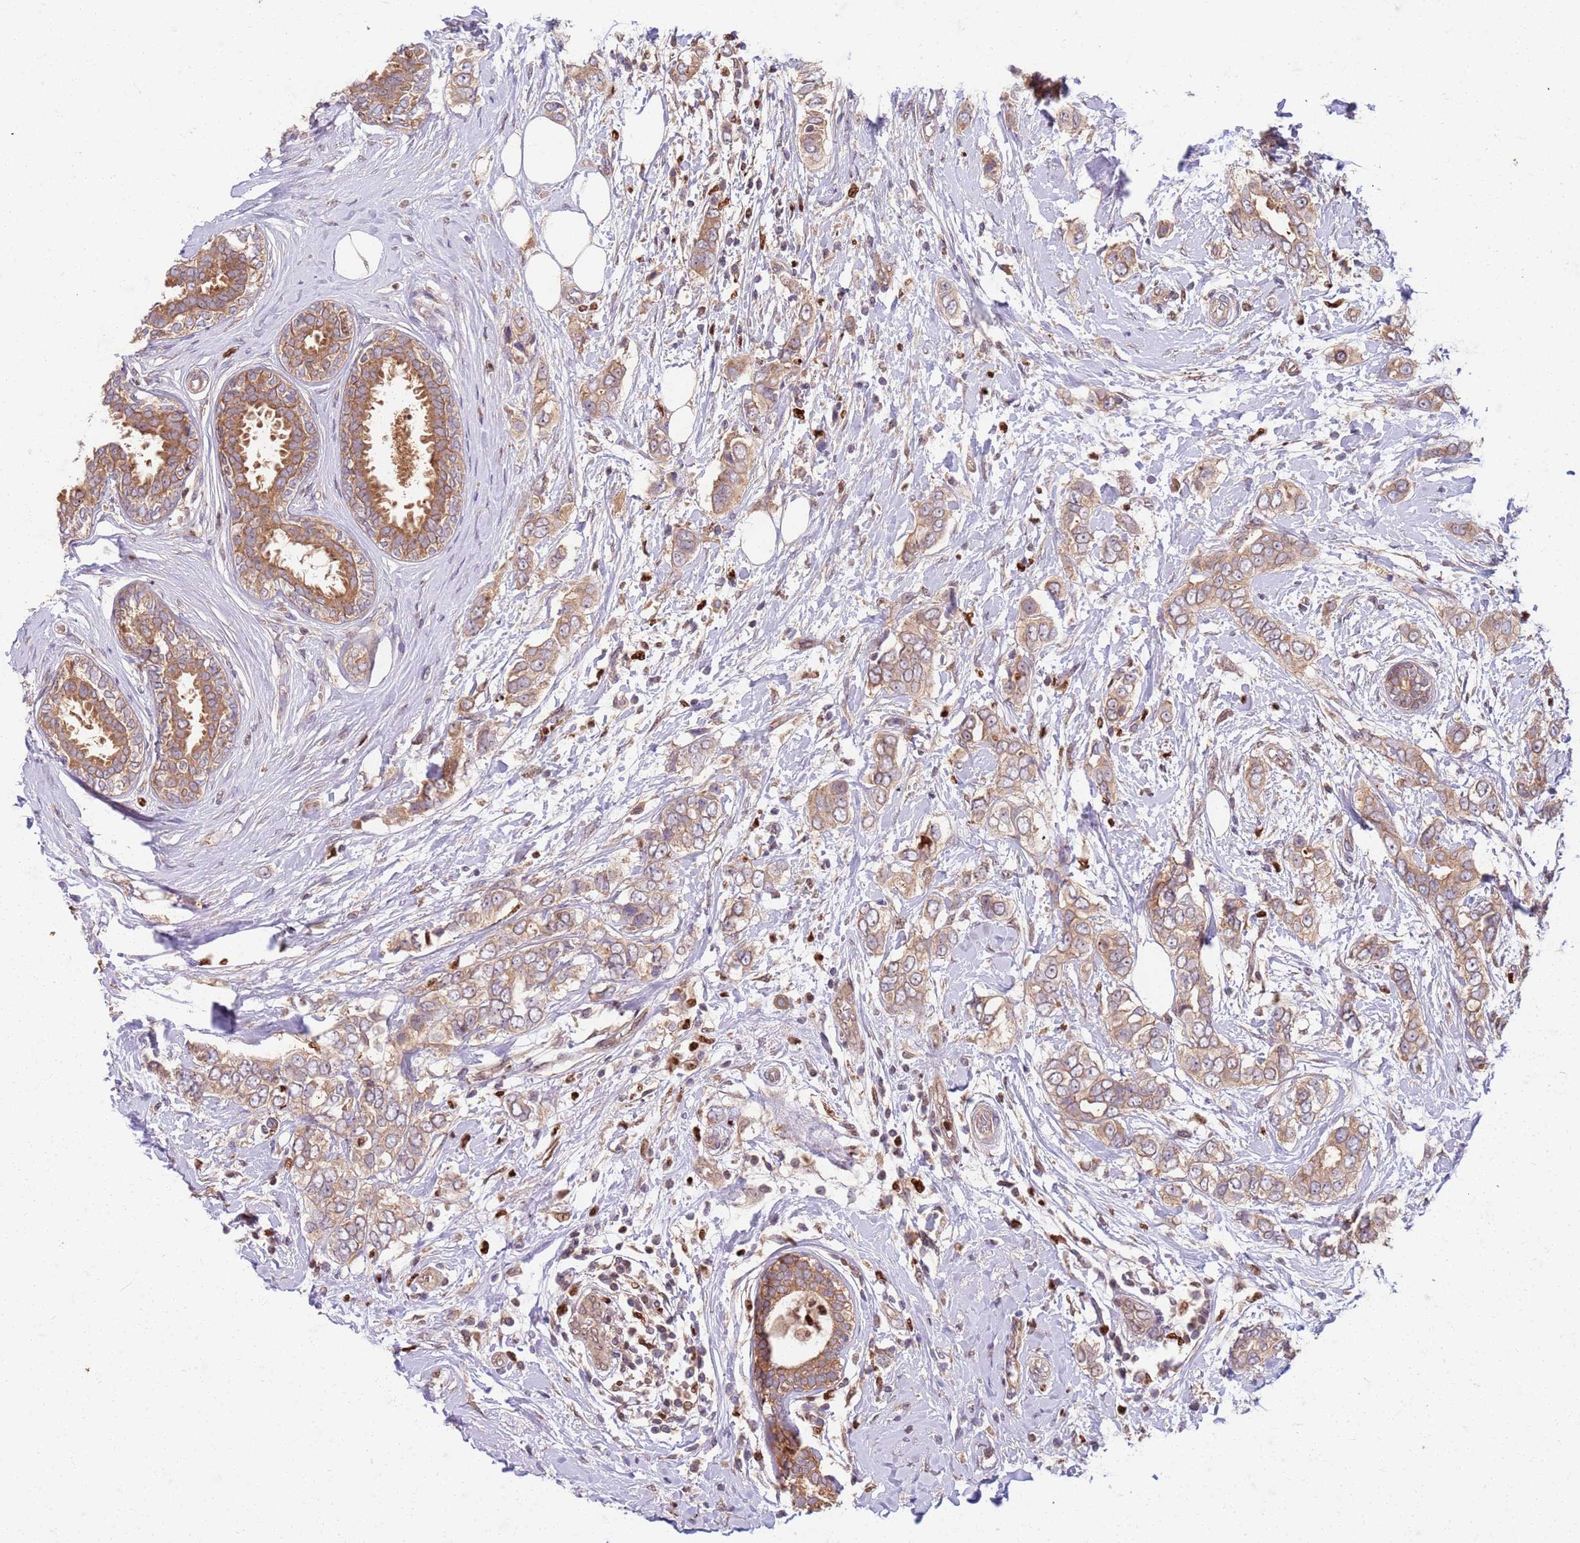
{"staining": {"intensity": "moderate", "quantity": ">75%", "location": "cytoplasmic/membranous"}, "tissue": "breast cancer", "cell_type": "Tumor cells", "image_type": "cancer", "snomed": [{"axis": "morphology", "description": "Lobular carcinoma"}, {"axis": "topography", "description": "Breast"}], "caption": "High-magnification brightfield microscopy of breast cancer (lobular carcinoma) stained with DAB (3,3'-diaminobenzidine) (brown) and counterstained with hematoxylin (blue). tumor cells exhibit moderate cytoplasmic/membranous staining is identified in approximately>75% of cells. (IHC, brightfield microscopy, high magnification).", "gene": "OSBP", "patient": {"sex": "female", "age": 51}}